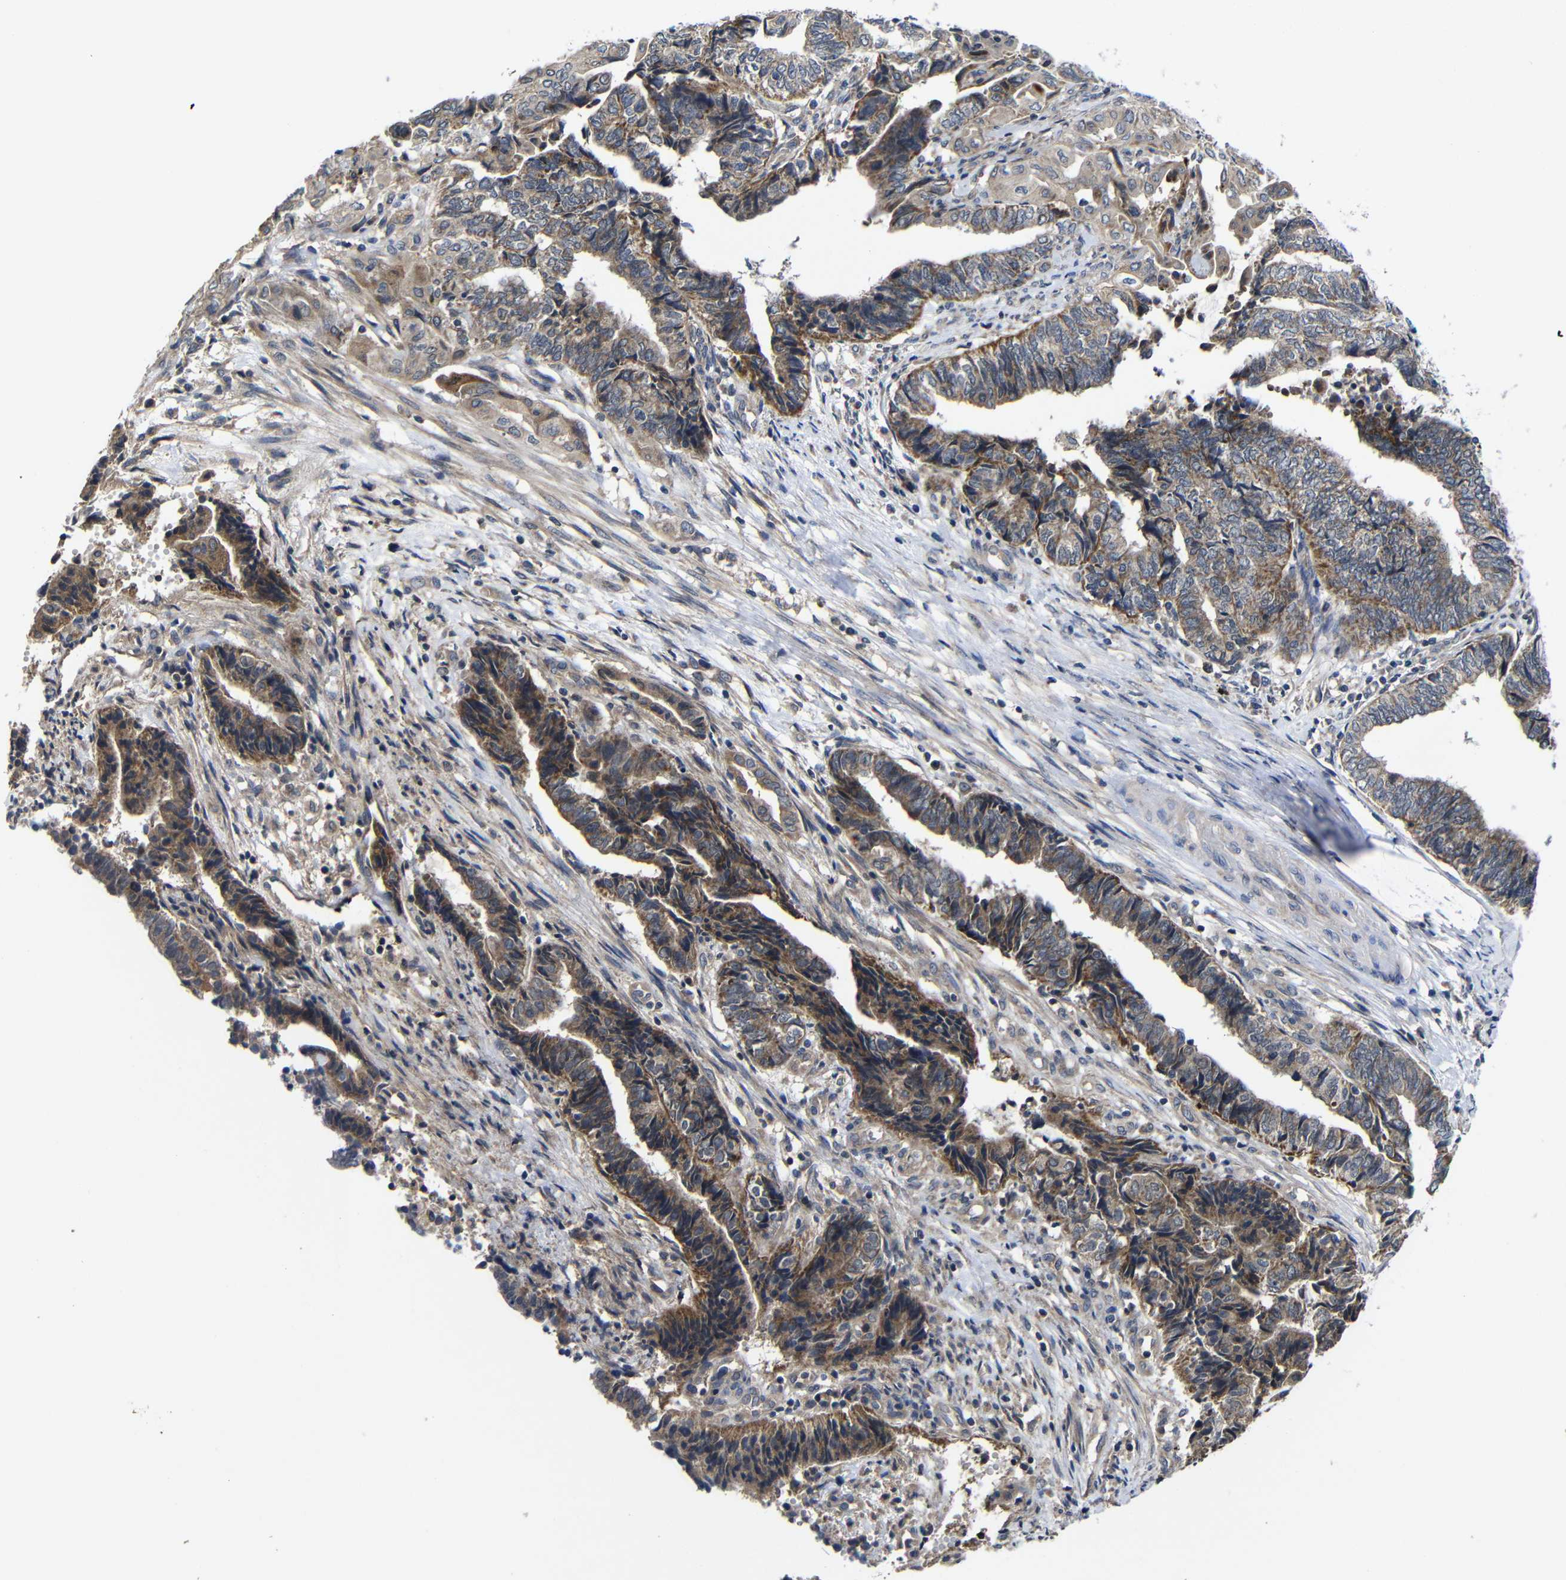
{"staining": {"intensity": "moderate", "quantity": ">75%", "location": "cytoplasmic/membranous"}, "tissue": "endometrial cancer", "cell_type": "Tumor cells", "image_type": "cancer", "snomed": [{"axis": "morphology", "description": "Adenocarcinoma, NOS"}, {"axis": "topography", "description": "Uterus"}, {"axis": "topography", "description": "Endometrium"}], "caption": "Protein analysis of endometrial cancer (adenocarcinoma) tissue exhibits moderate cytoplasmic/membranous expression in about >75% of tumor cells.", "gene": "LPAR5", "patient": {"sex": "female", "age": 70}}